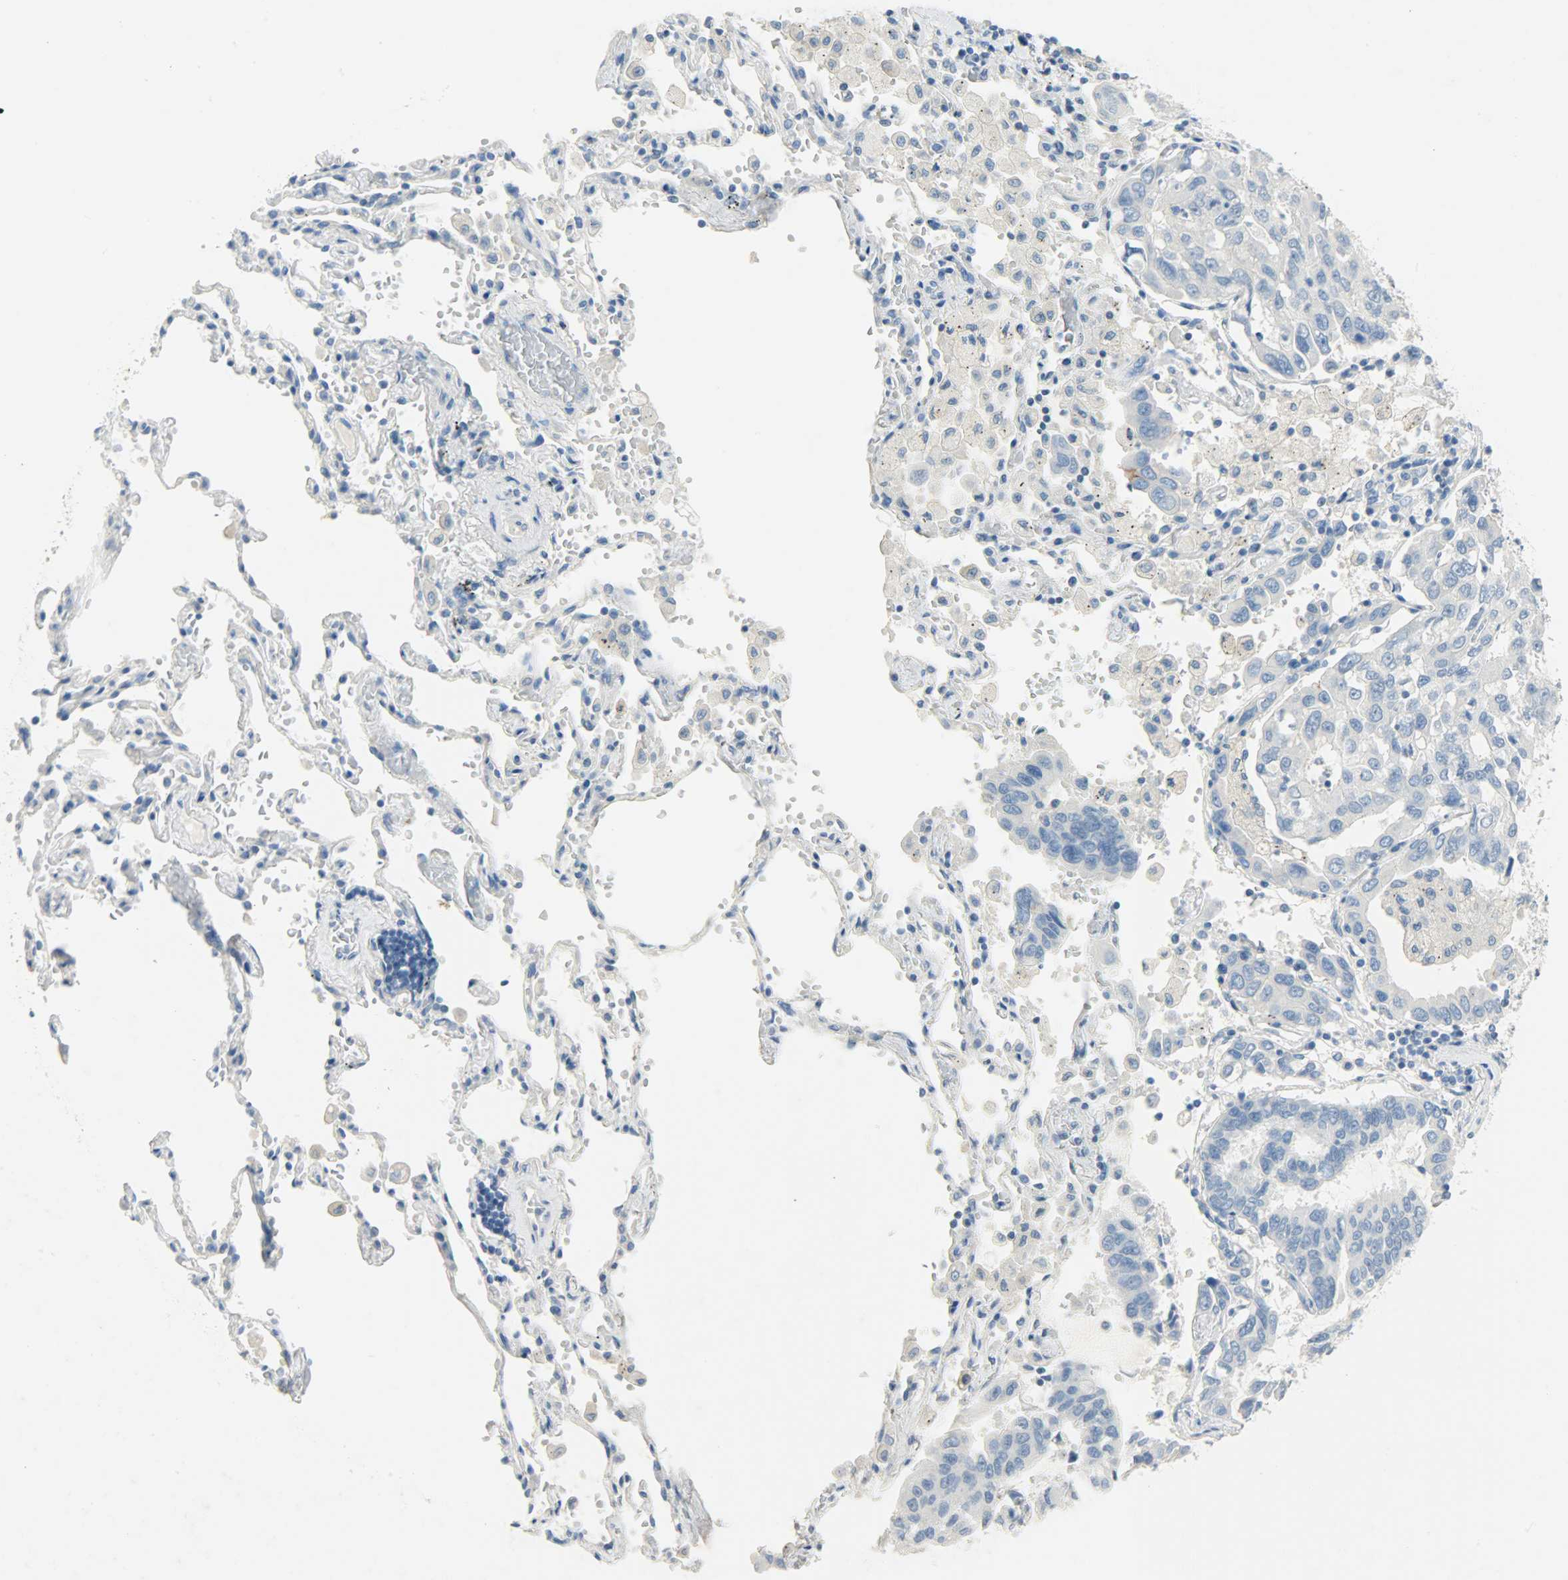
{"staining": {"intensity": "negative", "quantity": "none", "location": "none"}, "tissue": "lung cancer", "cell_type": "Tumor cells", "image_type": "cancer", "snomed": [{"axis": "morphology", "description": "Adenocarcinoma, NOS"}, {"axis": "topography", "description": "Lung"}], "caption": "Histopathology image shows no protein expression in tumor cells of lung adenocarcinoma tissue. Brightfield microscopy of immunohistochemistry (IHC) stained with DAB (3,3'-diaminobenzidine) (brown) and hematoxylin (blue), captured at high magnification.", "gene": "PROM1", "patient": {"sex": "male", "age": 64}}